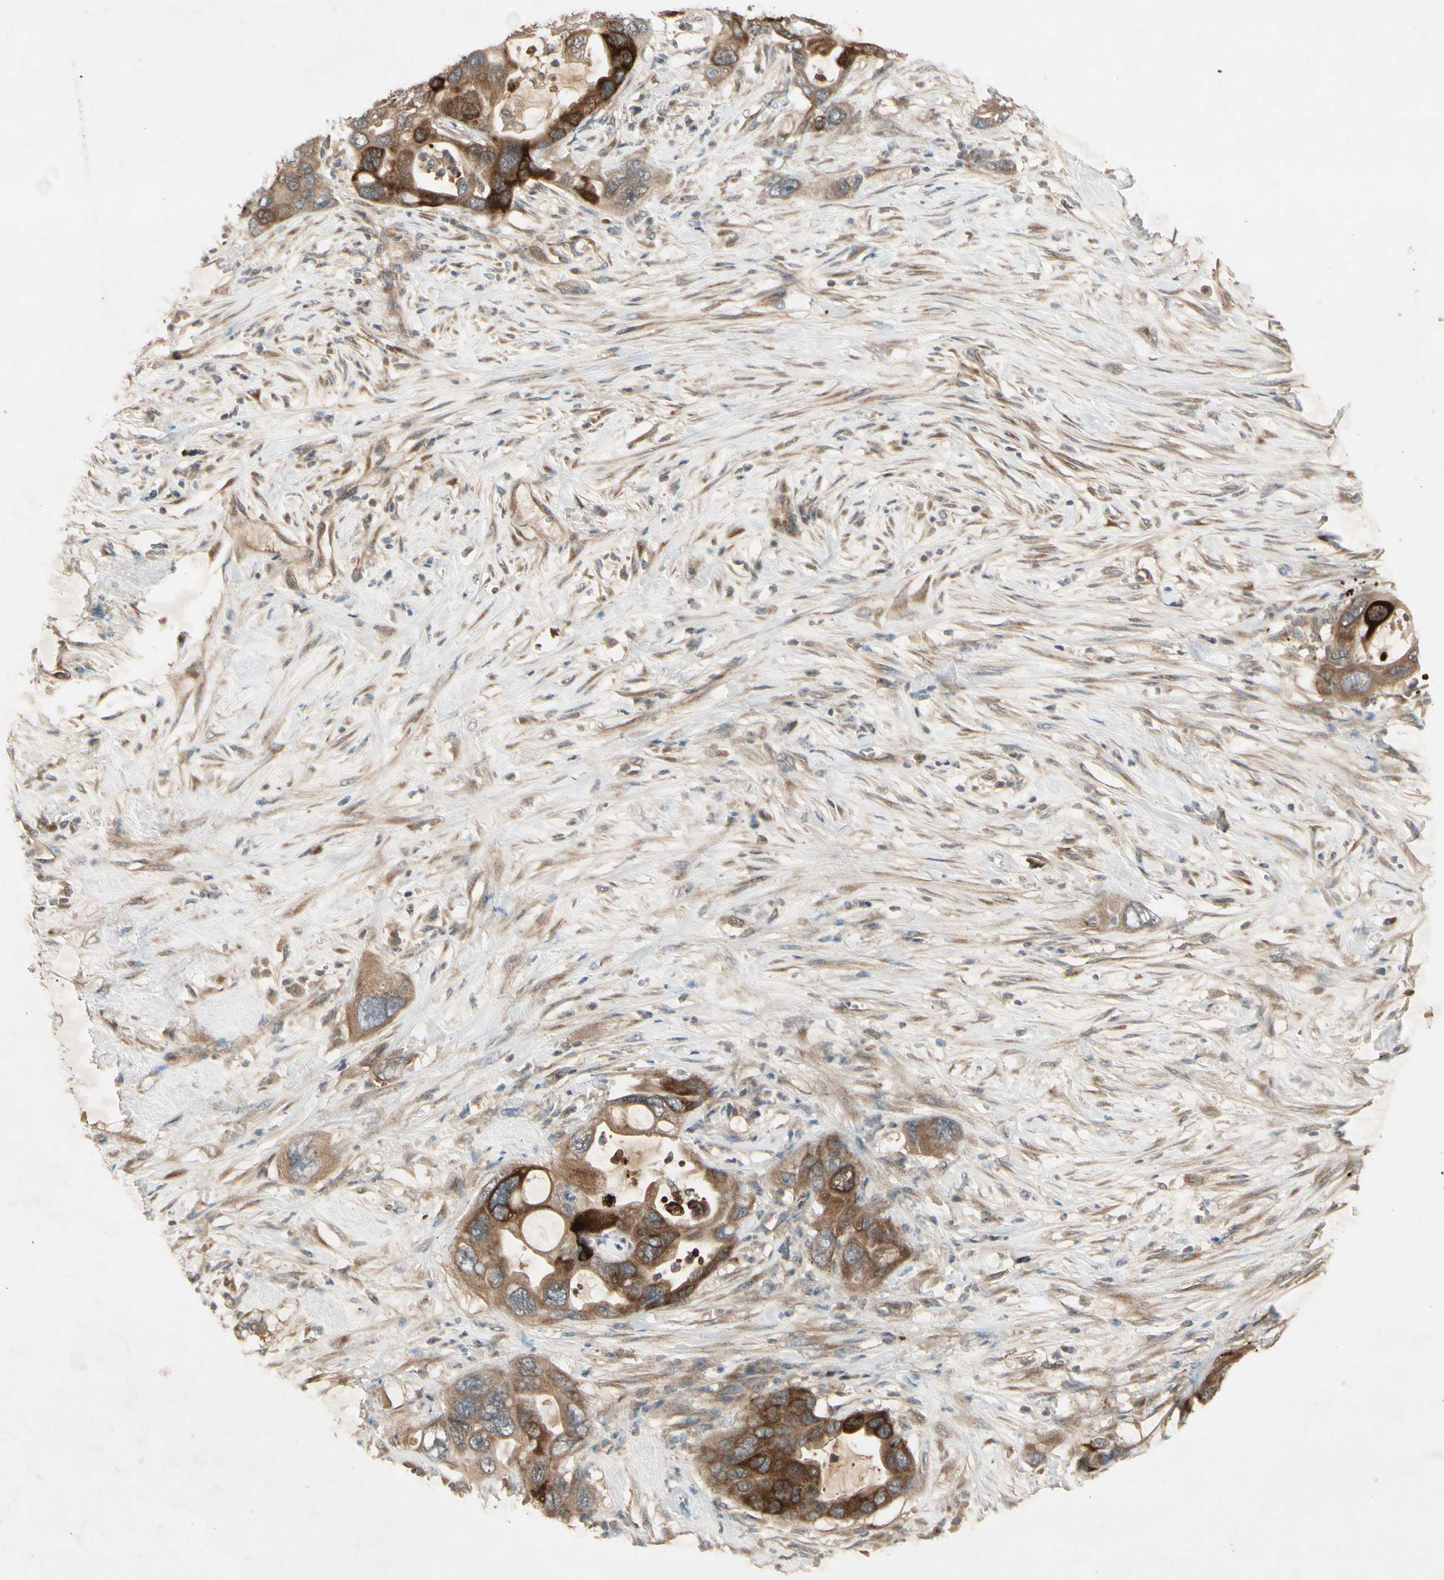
{"staining": {"intensity": "strong", "quantity": ">75%", "location": "cytoplasmic/membranous"}, "tissue": "pancreatic cancer", "cell_type": "Tumor cells", "image_type": "cancer", "snomed": [{"axis": "morphology", "description": "Adenocarcinoma, NOS"}, {"axis": "topography", "description": "Pancreas"}], "caption": "The image demonstrates immunohistochemical staining of pancreatic adenocarcinoma. There is strong cytoplasmic/membranous staining is present in about >75% of tumor cells.", "gene": "FHDC1", "patient": {"sex": "female", "age": 71}}